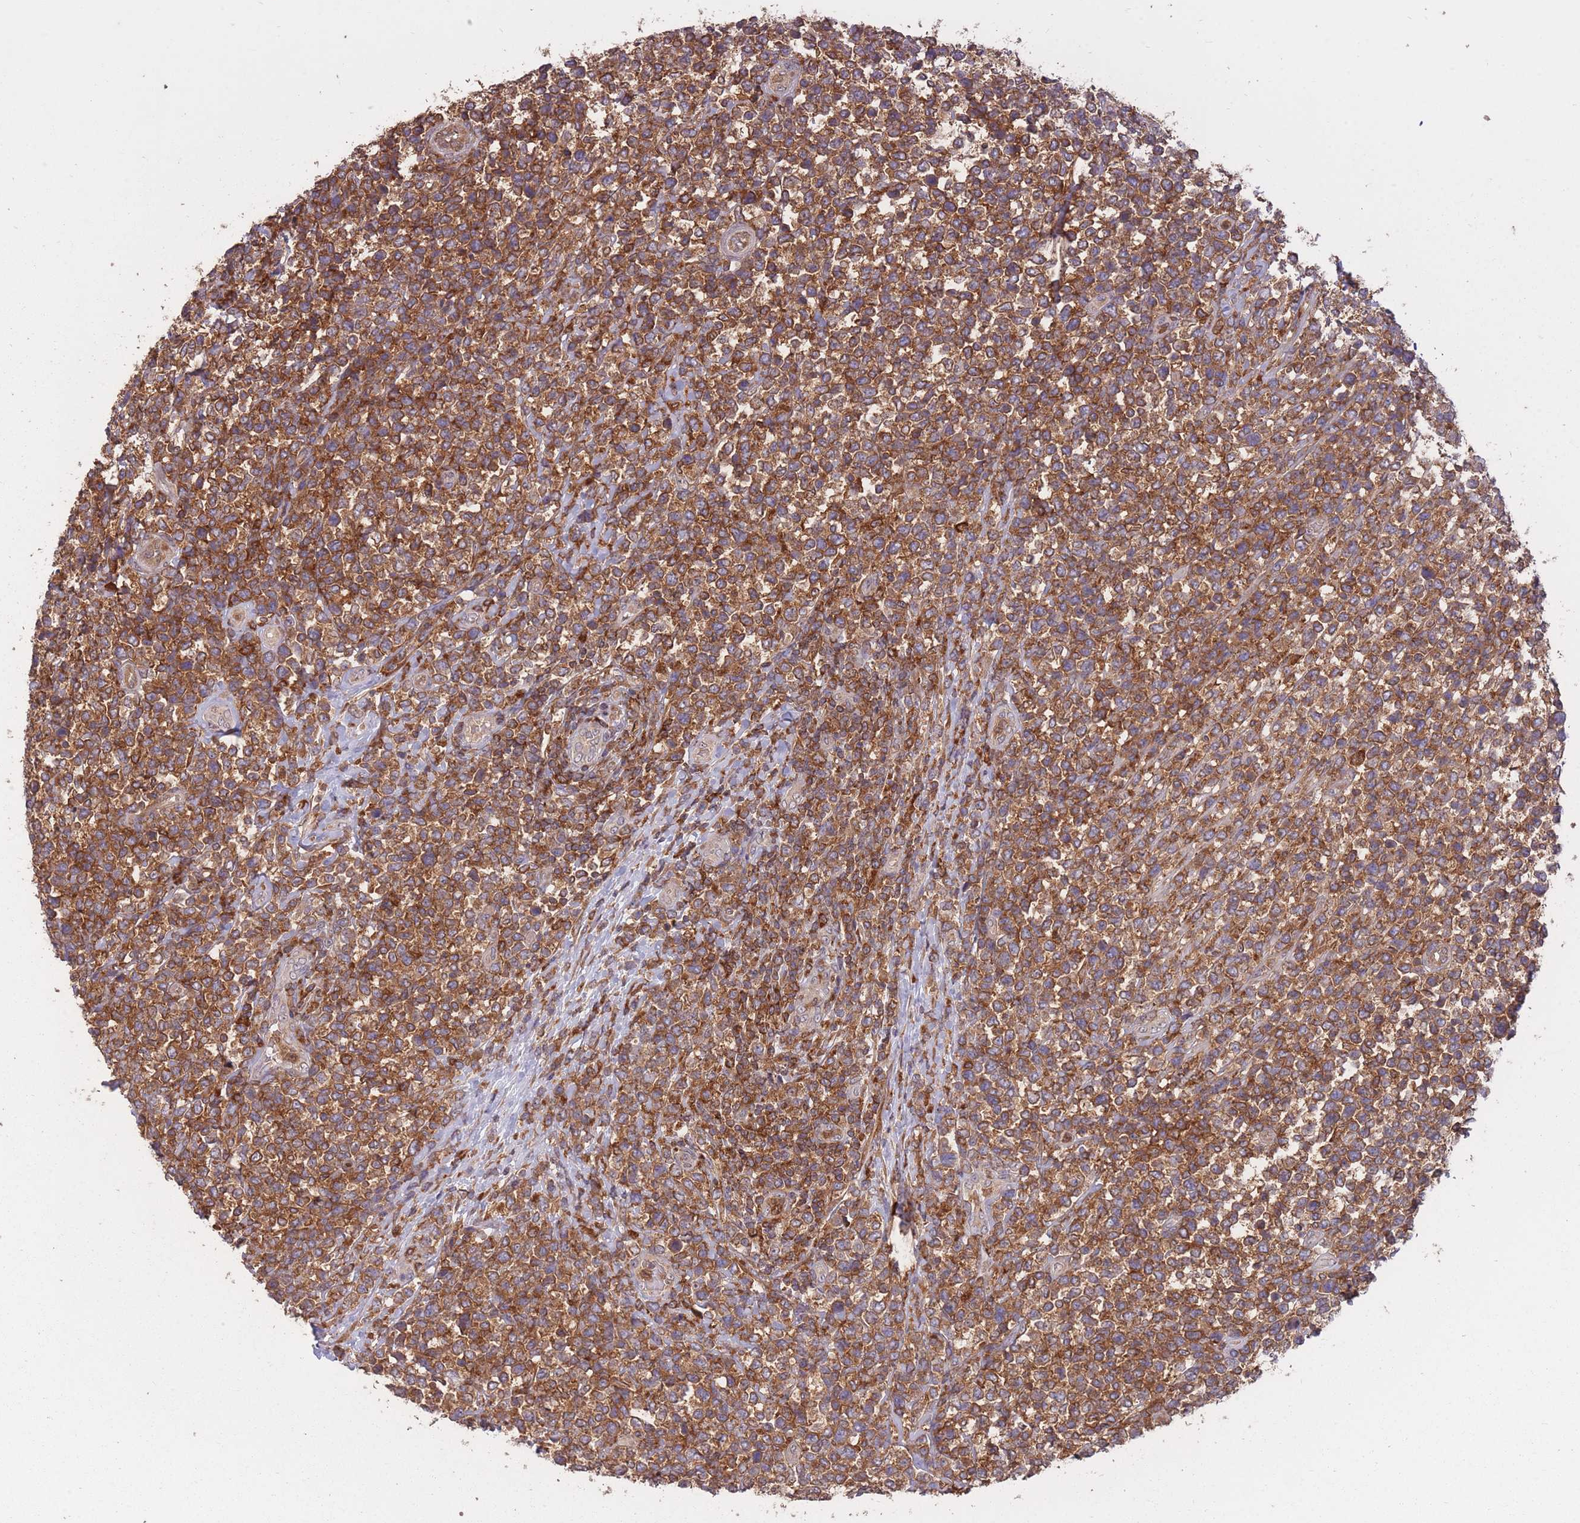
{"staining": {"intensity": "moderate", "quantity": ">75%", "location": "cytoplasmic/membranous"}, "tissue": "lymphoma", "cell_type": "Tumor cells", "image_type": "cancer", "snomed": [{"axis": "morphology", "description": "Malignant lymphoma, non-Hodgkin's type, High grade"}, {"axis": "topography", "description": "Soft tissue"}], "caption": "High-power microscopy captured an IHC histopathology image of malignant lymphoma, non-Hodgkin's type (high-grade), revealing moderate cytoplasmic/membranous expression in approximately >75% of tumor cells.", "gene": "GMIP", "patient": {"sex": "female", "age": 56}}